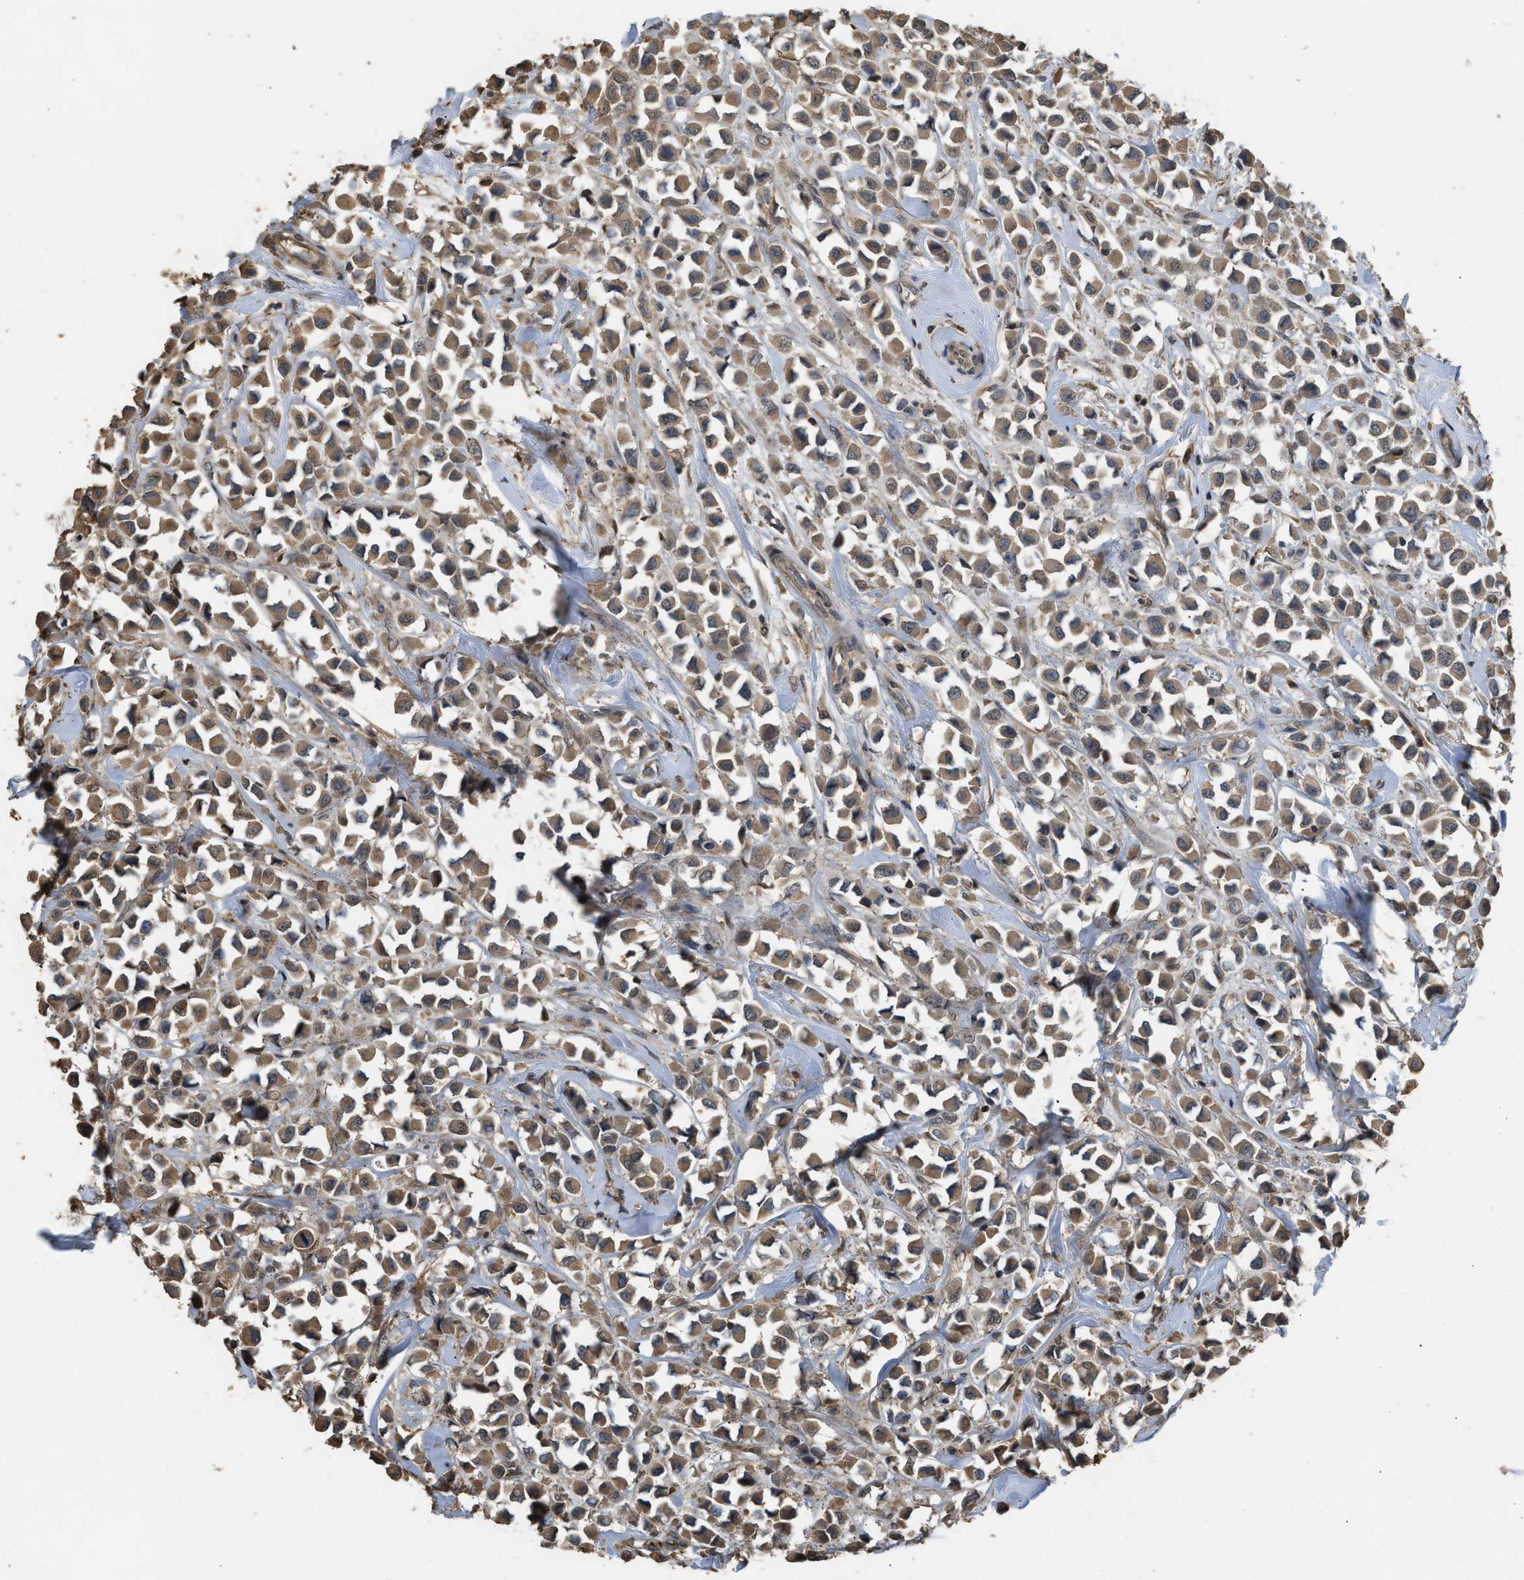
{"staining": {"intensity": "weak", "quantity": ">75%", "location": "cytoplasmic/membranous"}, "tissue": "breast cancer", "cell_type": "Tumor cells", "image_type": "cancer", "snomed": [{"axis": "morphology", "description": "Duct carcinoma"}, {"axis": "topography", "description": "Breast"}], "caption": "This is an image of IHC staining of breast cancer, which shows weak staining in the cytoplasmic/membranous of tumor cells.", "gene": "ARHGDIA", "patient": {"sex": "female", "age": 61}}